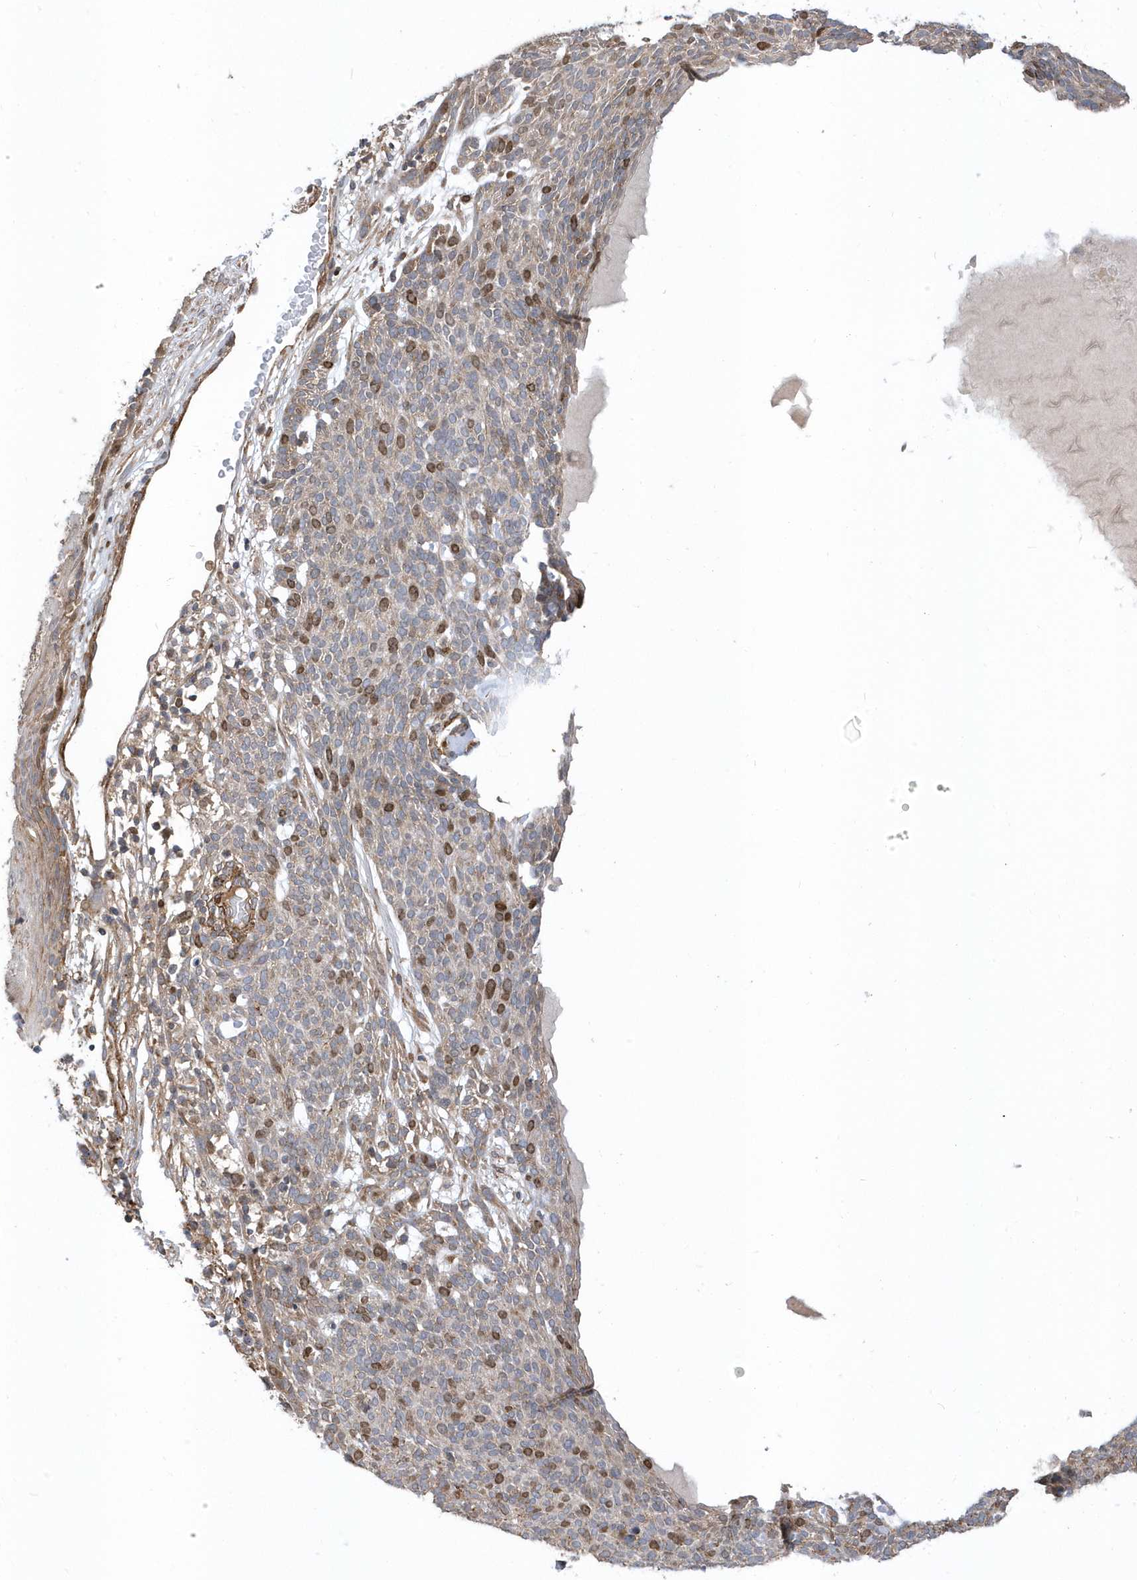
{"staining": {"intensity": "moderate", "quantity": "25%-75%", "location": "cytoplasmic/membranous,nuclear"}, "tissue": "skin cancer", "cell_type": "Tumor cells", "image_type": "cancer", "snomed": [{"axis": "morphology", "description": "Squamous cell carcinoma, NOS"}, {"axis": "topography", "description": "Skin"}], "caption": "Immunohistochemistry micrograph of neoplastic tissue: human squamous cell carcinoma (skin) stained using immunohistochemistry (IHC) reveals medium levels of moderate protein expression localized specifically in the cytoplasmic/membranous and nuclear of tumor cells, appearing as a cytoplasmic/membranous and nuclear brown color.", "gene": "HRH4", "patient": {"sex": "female", "age": 90}}